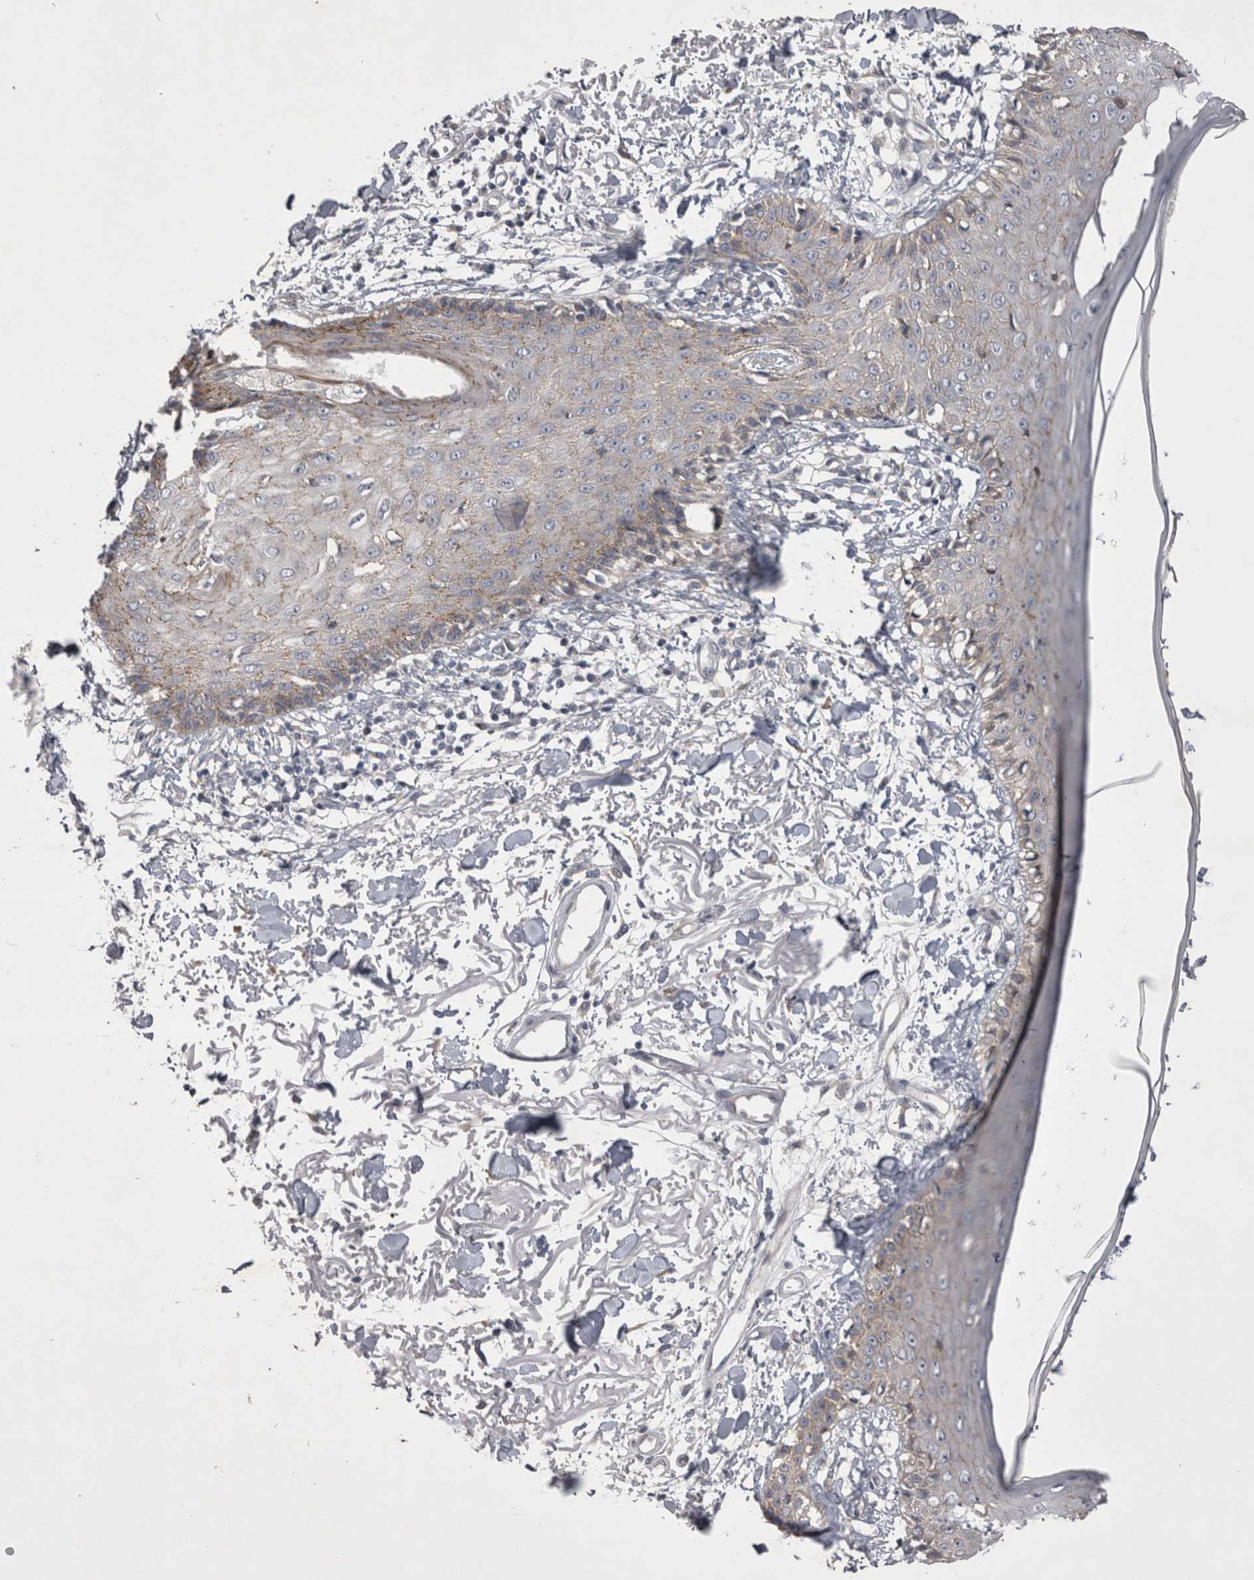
{"staining": {"intensity": "negative", "quantity": "none", "location": "none"}, "tissue": "skin", "cell_type": "Fibroblasts", "image_type": "normal", "snomed": [{"axis": "morphology", "description": "Normal tissue, NOS"}, {"axis": "morphology", "description": "Squamous cell carcinoma, NOS"}, {"axis": "topography", "description": "Skin"}, {"axis": "topography", "description": "Peripheral nerve tissue"}], "caption": "High power microscopy histopathology image of an immunohistochemistry (IHC) photomicrograph of benign skin, revealing no significant positivity in fibroblasts.", "gene": "NENF", "patient": {"sex": "male", "age": 83}}